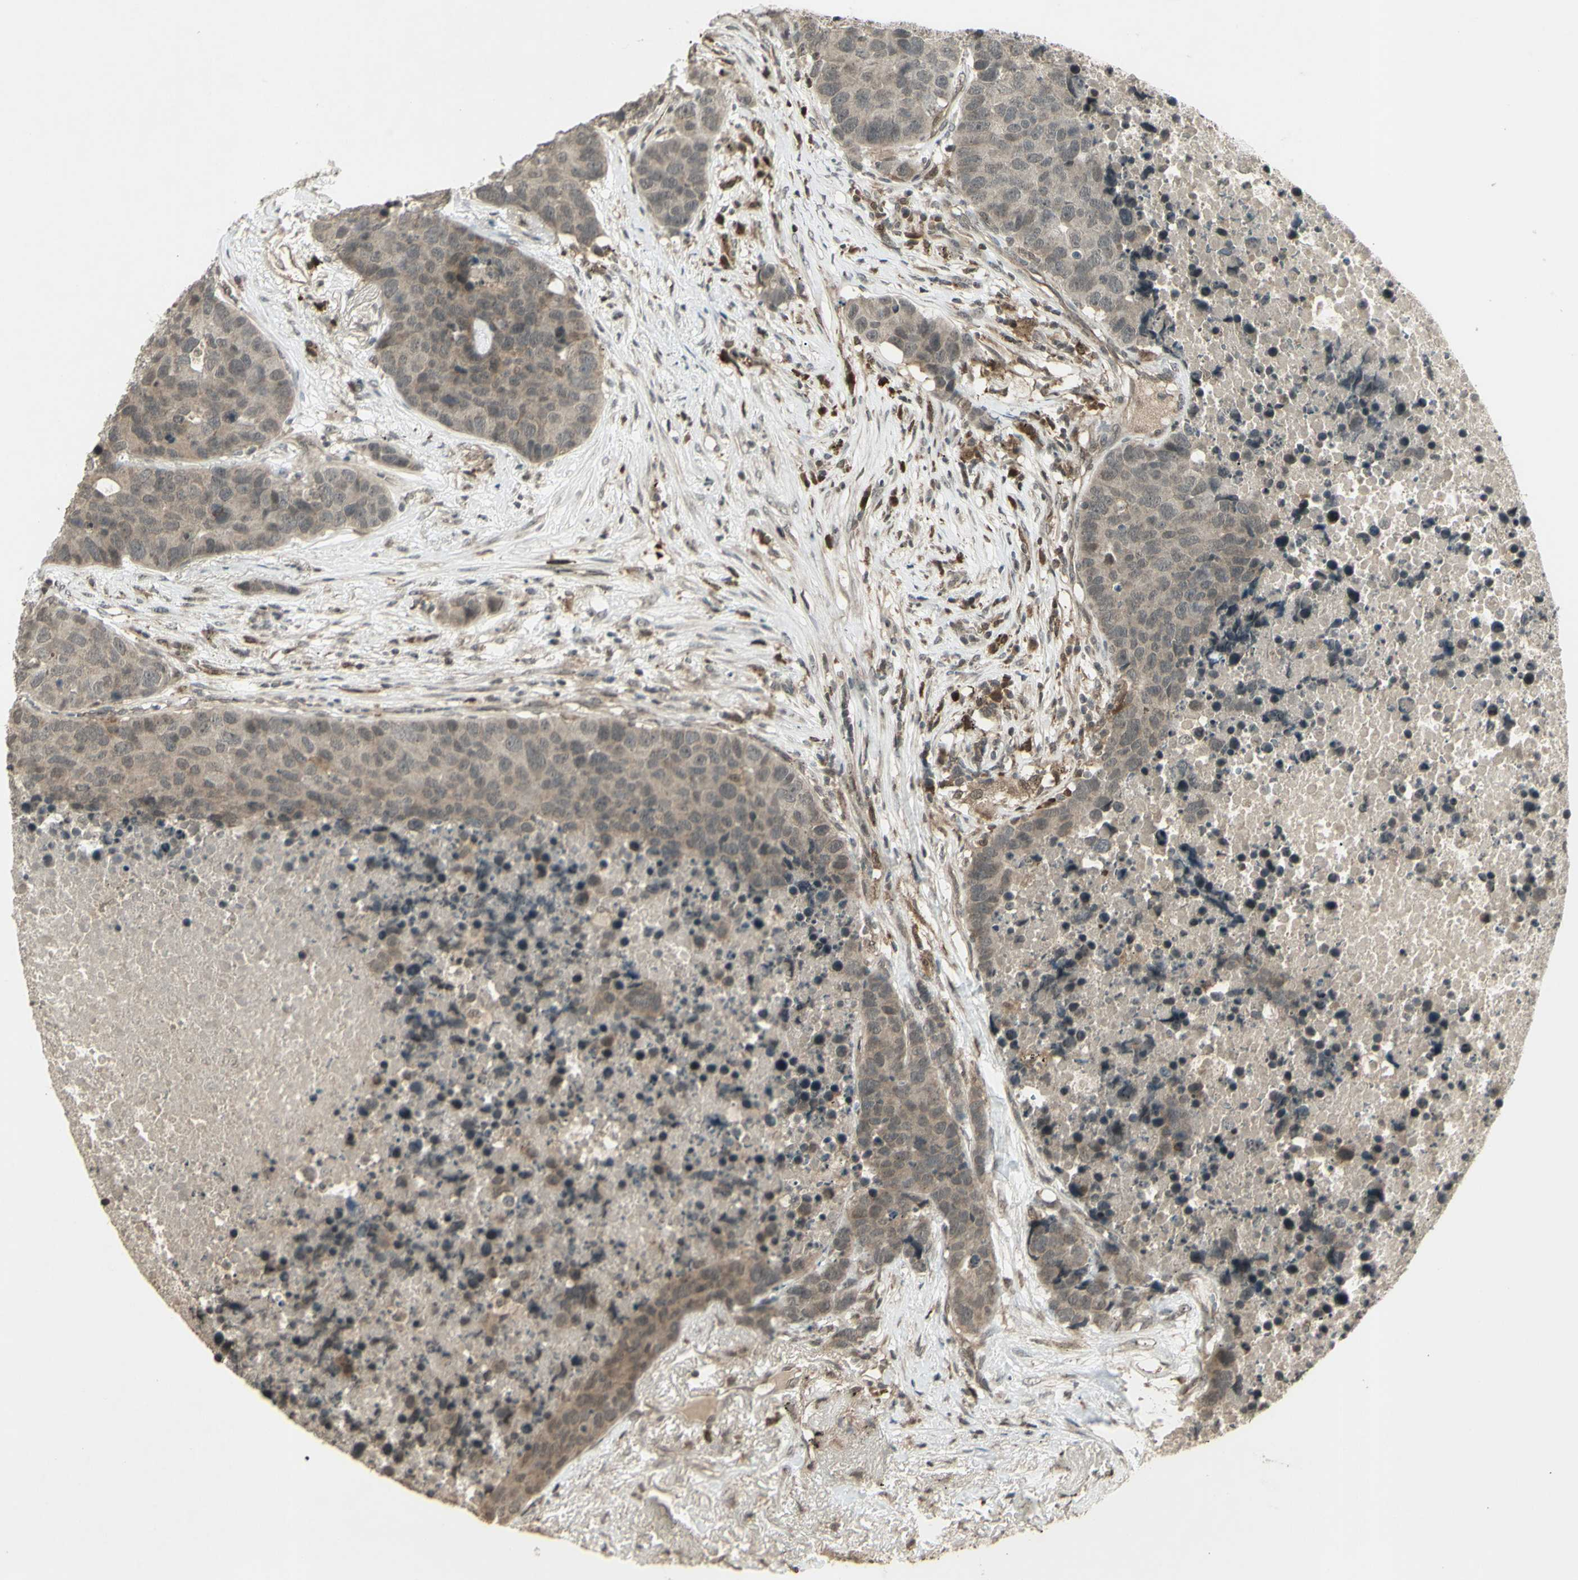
{"staining": {"intensity": "weak", "quantity": ">75%", "location": "cytoplasmic/membranous"}, "tissue": "carcinoid", "cell_type": "Tumor cells", "image_type": "cancer", "snomed": [{"axis": "morphology", "description": "Carcinoid, malignant, NOS"}, {"axis": "topography", "description": "Lung"}], "caption": "Tumor cells exhibit low levels of weak cytoplasmic/membranous expression in about >75% of cells in human carcinoid (malignant).", "gene": "BLNK", "patient": {"sex": "male", "age": 60}}